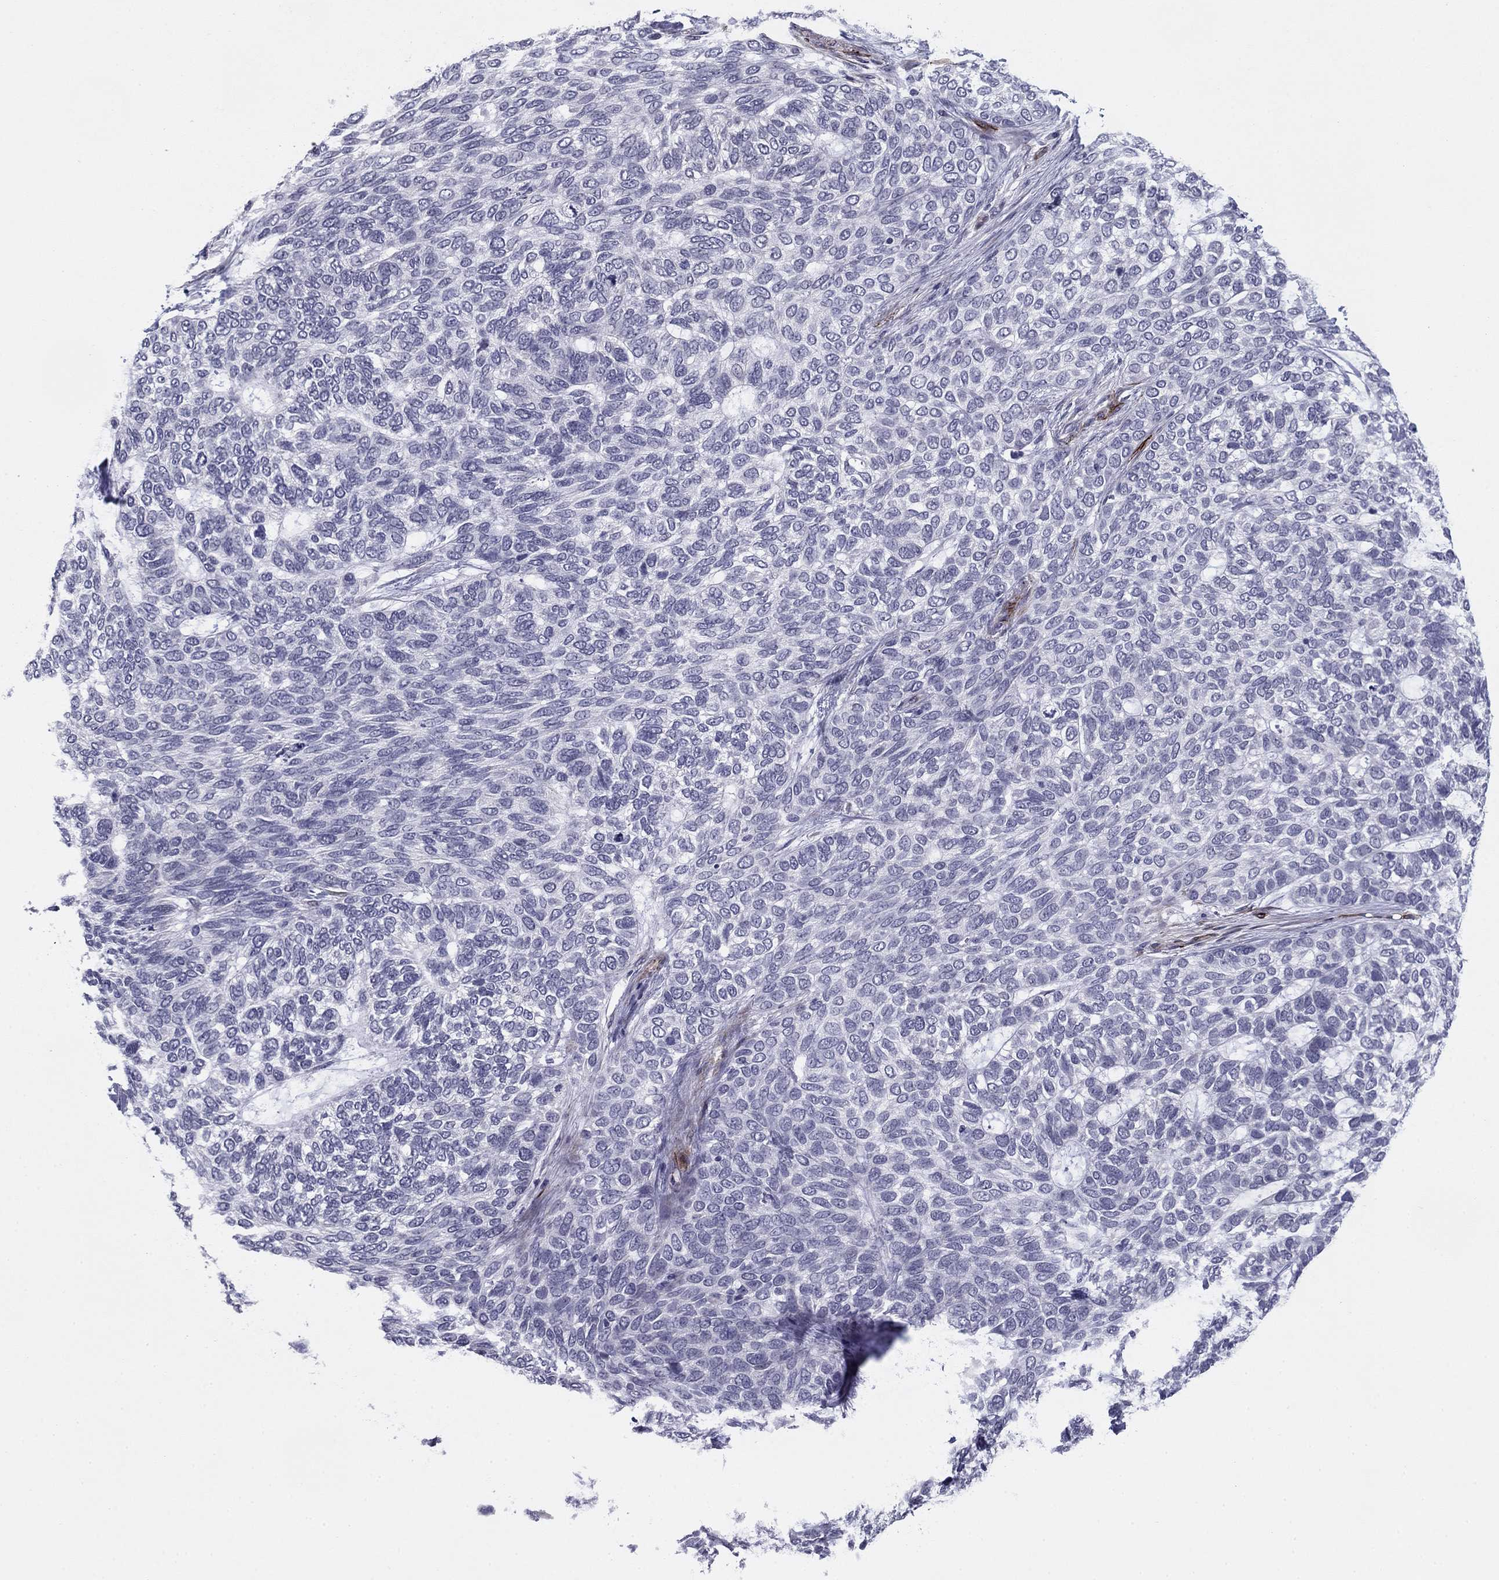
{"staining": {"intensity": "negative", "quantity": "none", "location": "none"}, "tissue": "skin cancer", "cell_type": "Tumor cells", "image_type": "cancer", "snomed": [{"axis": "morphology", "description": "Basal cell carcinoma"}, {"axis": "topography", "description": "Skin"}], "caption": "A photomicrograph of human skin basal cell carcinoma is negative for staining in tumor cells.", "gene": "ANKS4B", "patient": {"sex": "female", "age": 65}}